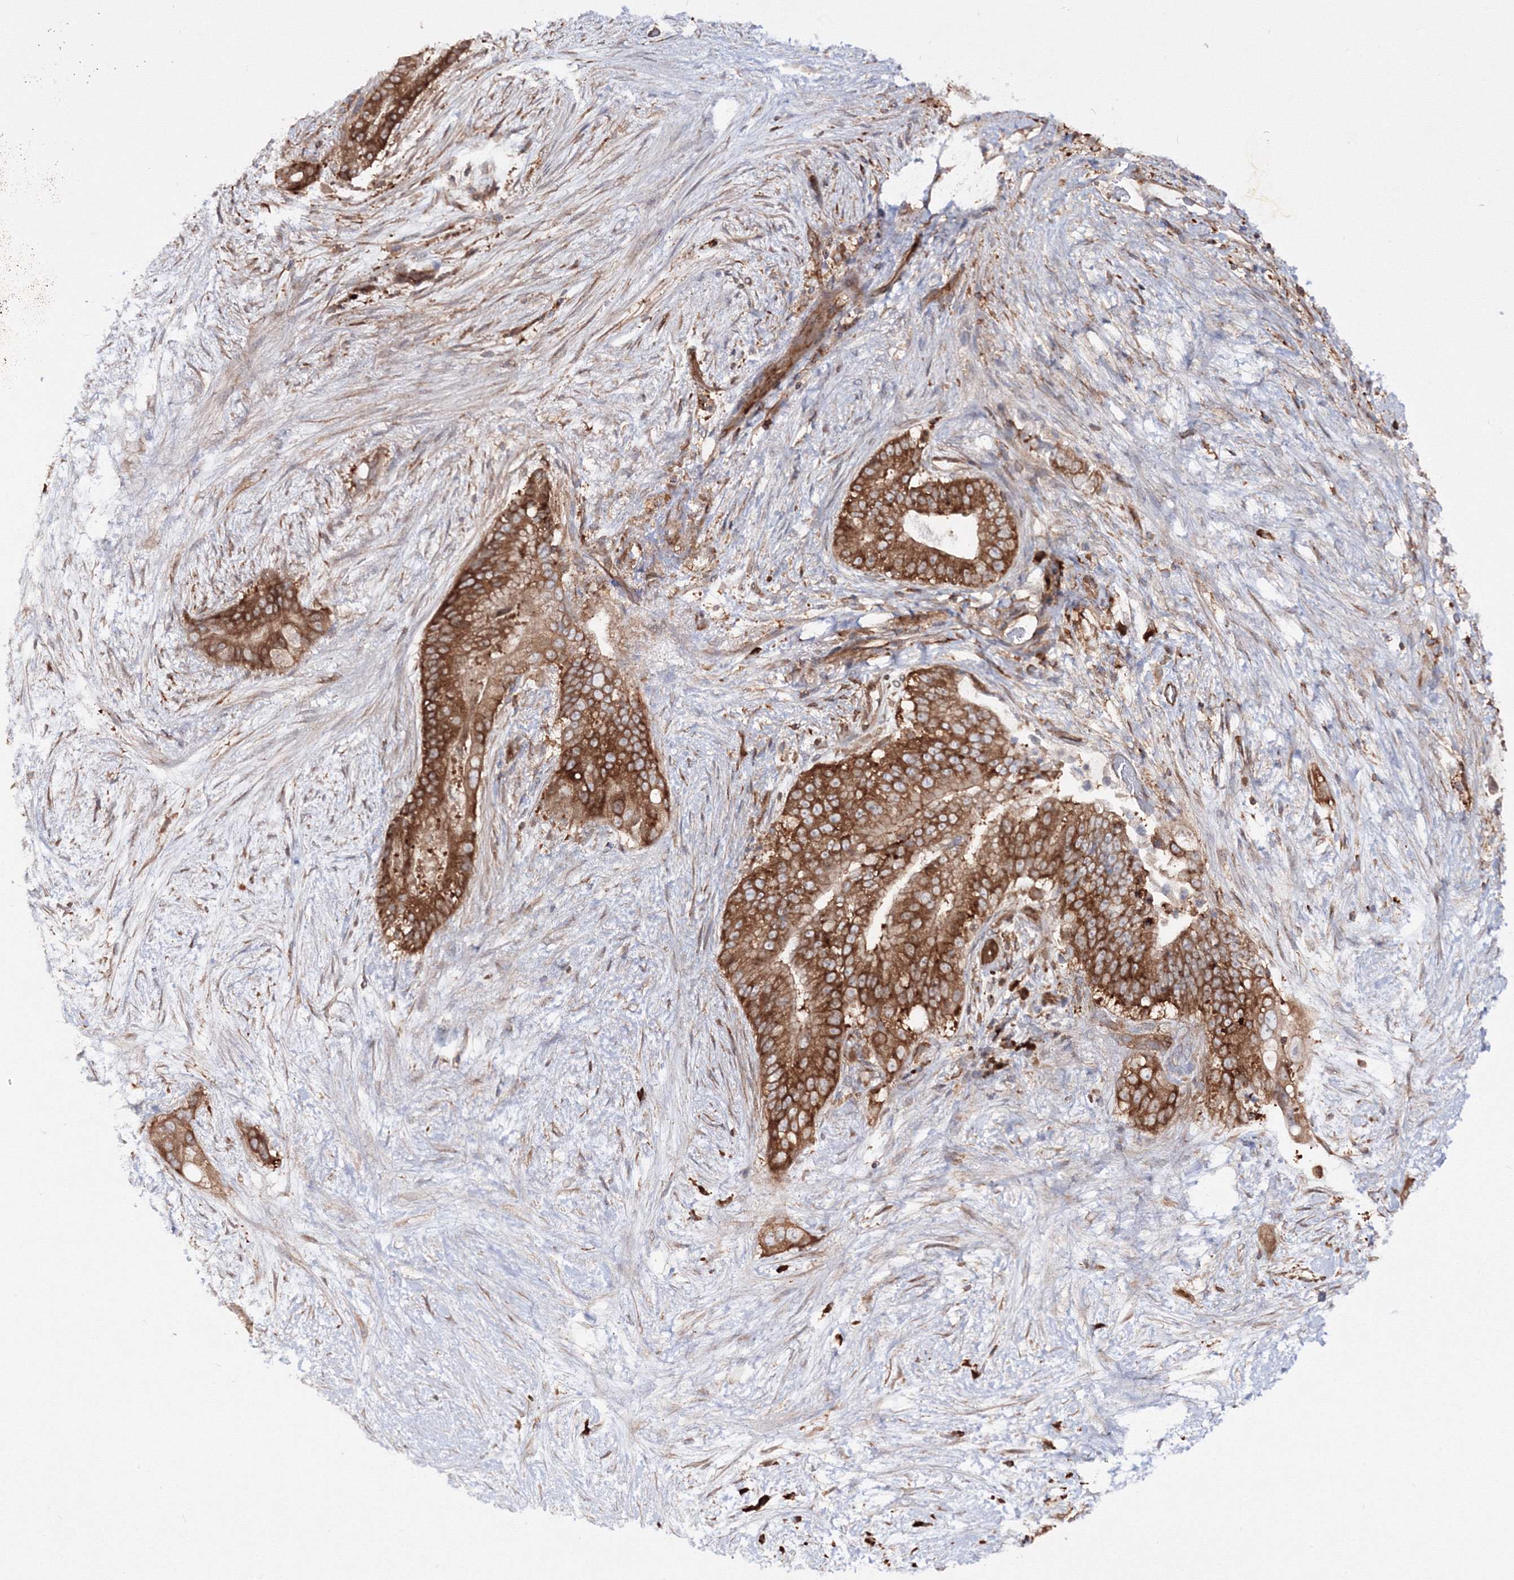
{"staining": {"intensity": "strong", "quantity": ">75%", "location": "cytoplasmic/membranous"}, "tissue": "pancreatic cancer", "cell_type": "Tumor cells", "image_type": "cancer", "snomed": [{"axis": "morphology", "description": "Adenocarcinoma, NOS"}, {"axis": "topography", "description": "Pancreas"}], "caption": "Adenocarcinoma (pancreatic) stained with DAB (3,3'-diaminobenzidine) immunohistochemistry (IHC) demonstrates high levels of strong cytoplasmic/membranous staining in about >75% of tumor cells. Nuclei are stained in blue.", "gene": "HARS1", "patient": {"sex": "male", "age": 53}}